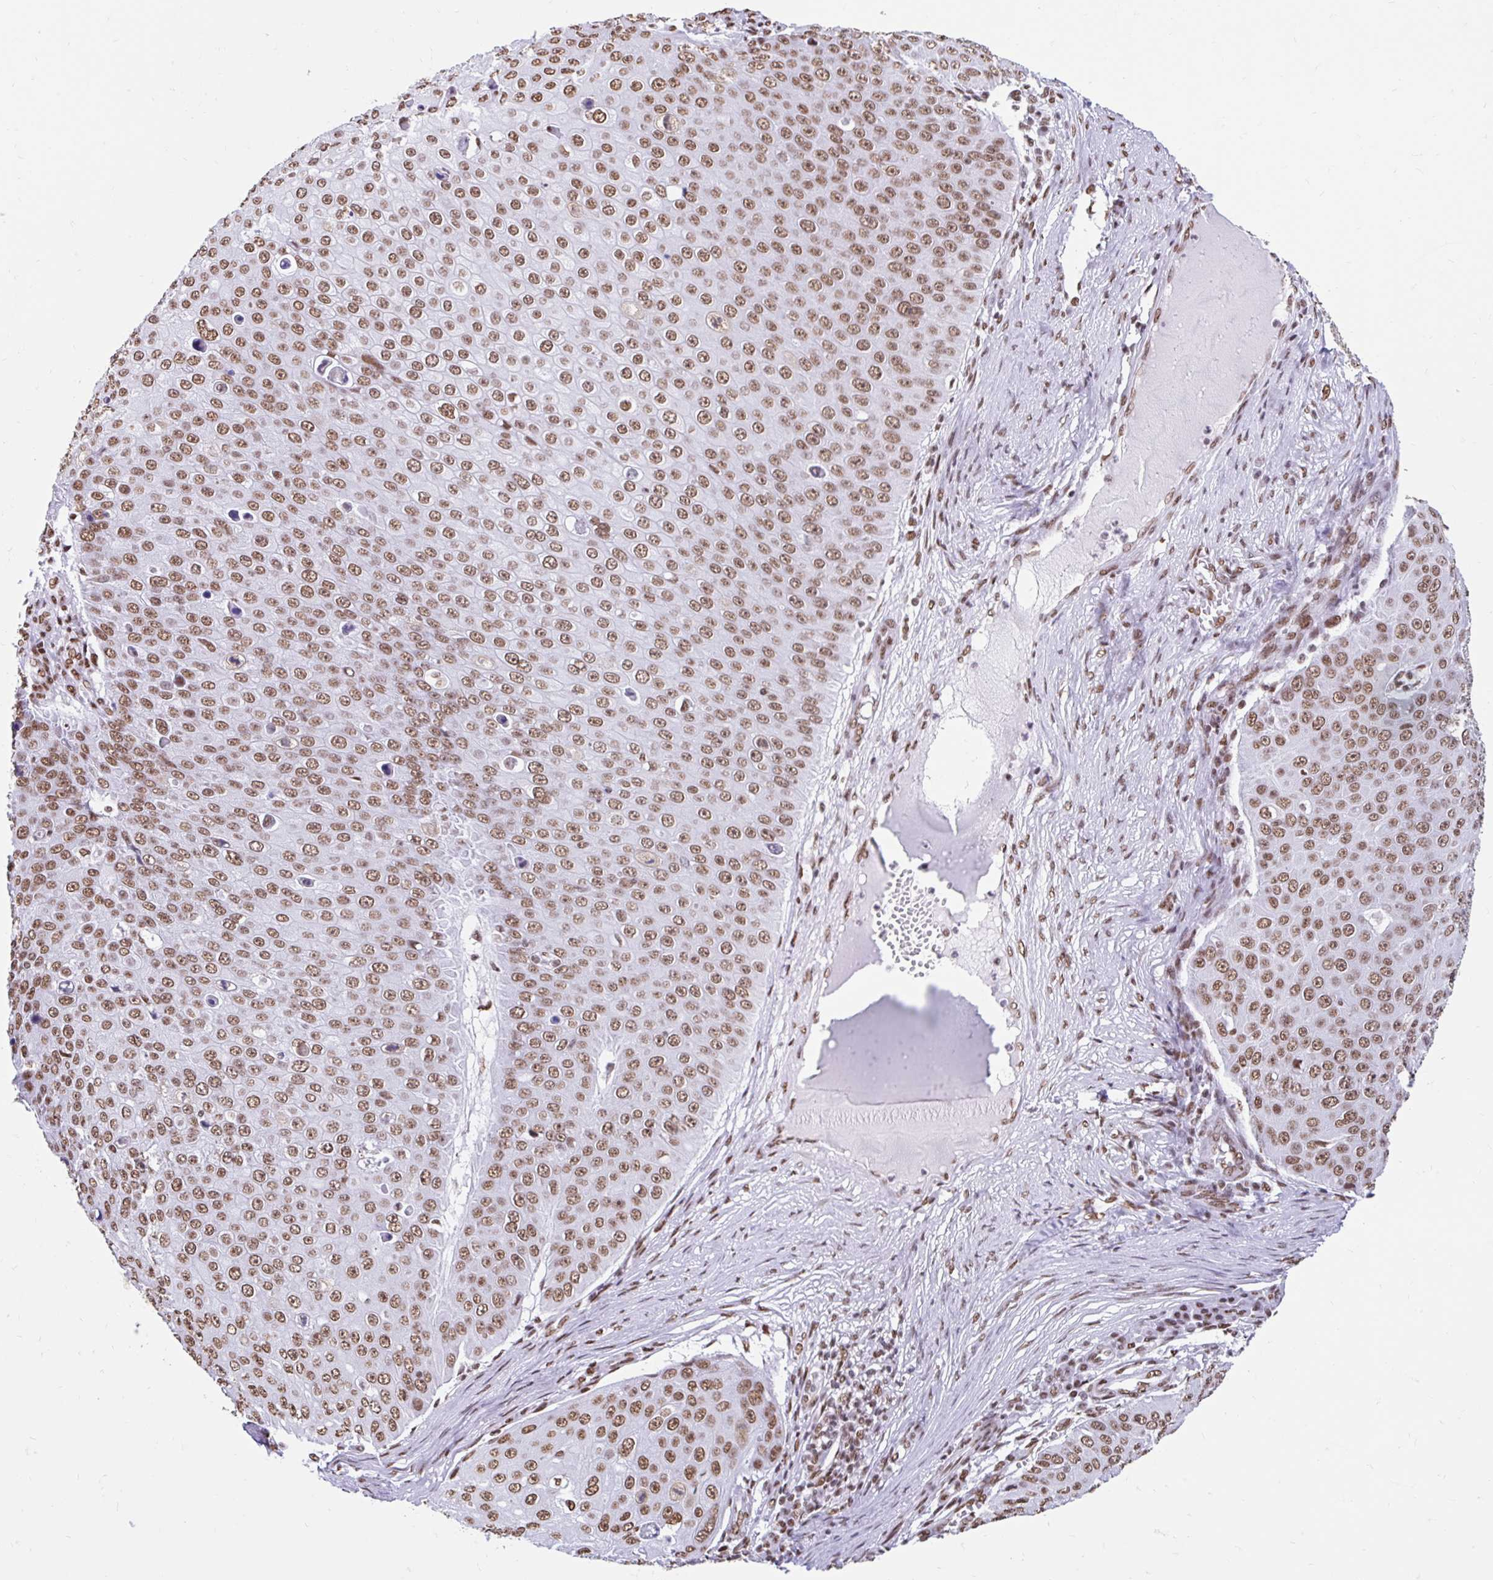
{"staining": {"intensity": "moderate", "quantity": ">75%", "location": "nuclear"}, "tissue": "skin cancer", "cell_type": "Tumor cells", "image_type": "cancer", "snomed": [{"axis": "morphology", "description": "Squamous cell carcinoma, NOS"}, {"axis": "topography", "description": "Skin"}], "caption": "Immunohistochemical staining of skin cancer (squamous cell carcinoma) exhibits moderate nuclear protein expression in about >75% of tumor cells.", "gene": "KHDRBS1", "patient": {"sex": "male", "age": 71}}